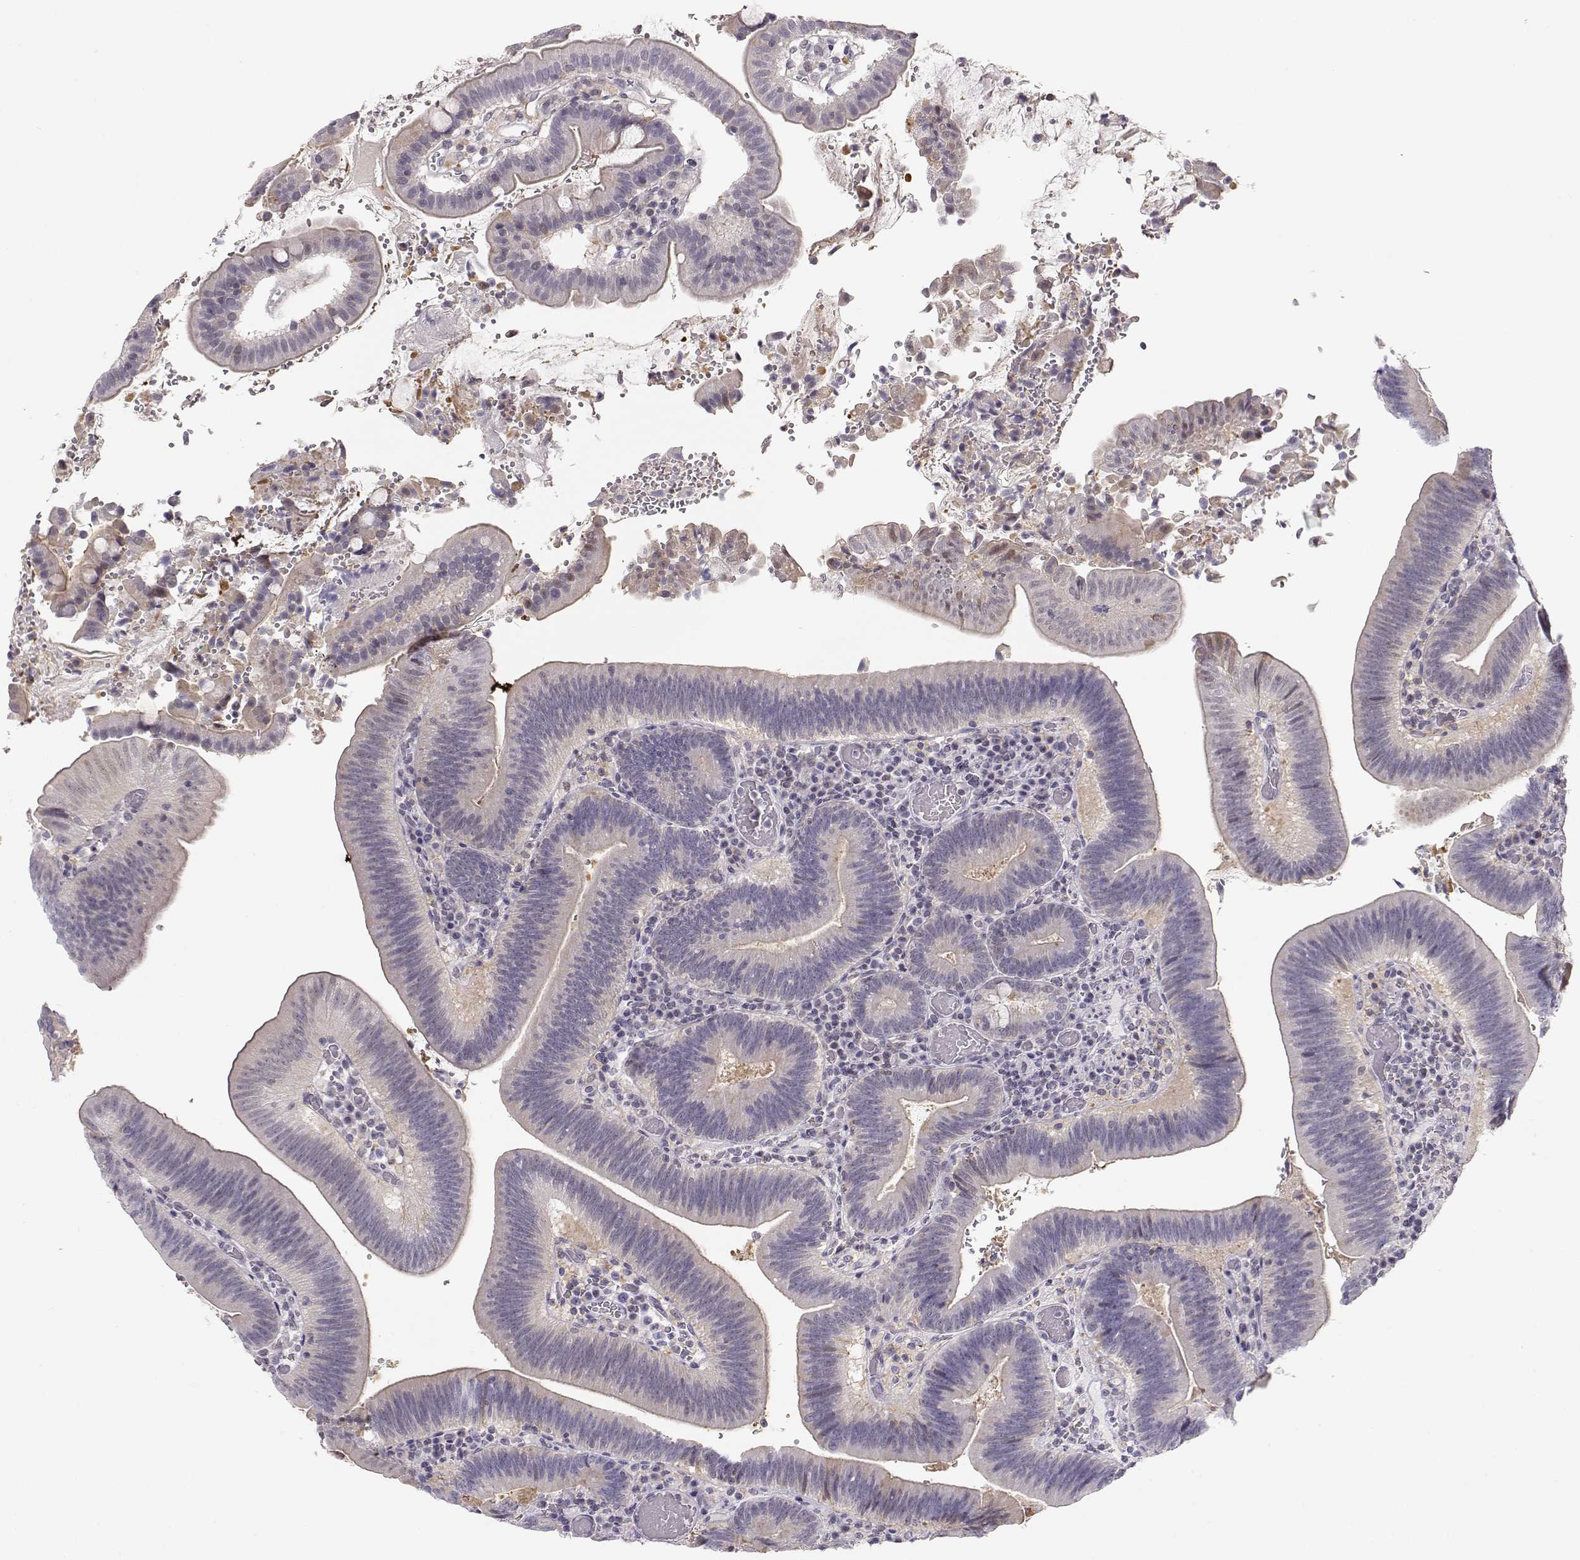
{"staining": {"intensity": "weak", "quantity": "<25%", "location": "cytoplasmic/membranous"}, "tissue": "duodenum", "cell_type": "Glandular cells", "image_type": "normal", "snomed": [{"axis": "morphology", "description": "Normal tissue, NOS"}, {"axis": "topography", "description": "Duodenum"}], "caption": "This image is of normal duodenum stained with immunohistochemistry to label a protein in brown with the nuclei are counter-stained blue. There is no positivity in glandular cells.", "gene": "TEPP", "patient": {"sex": "female", "age": 62}}